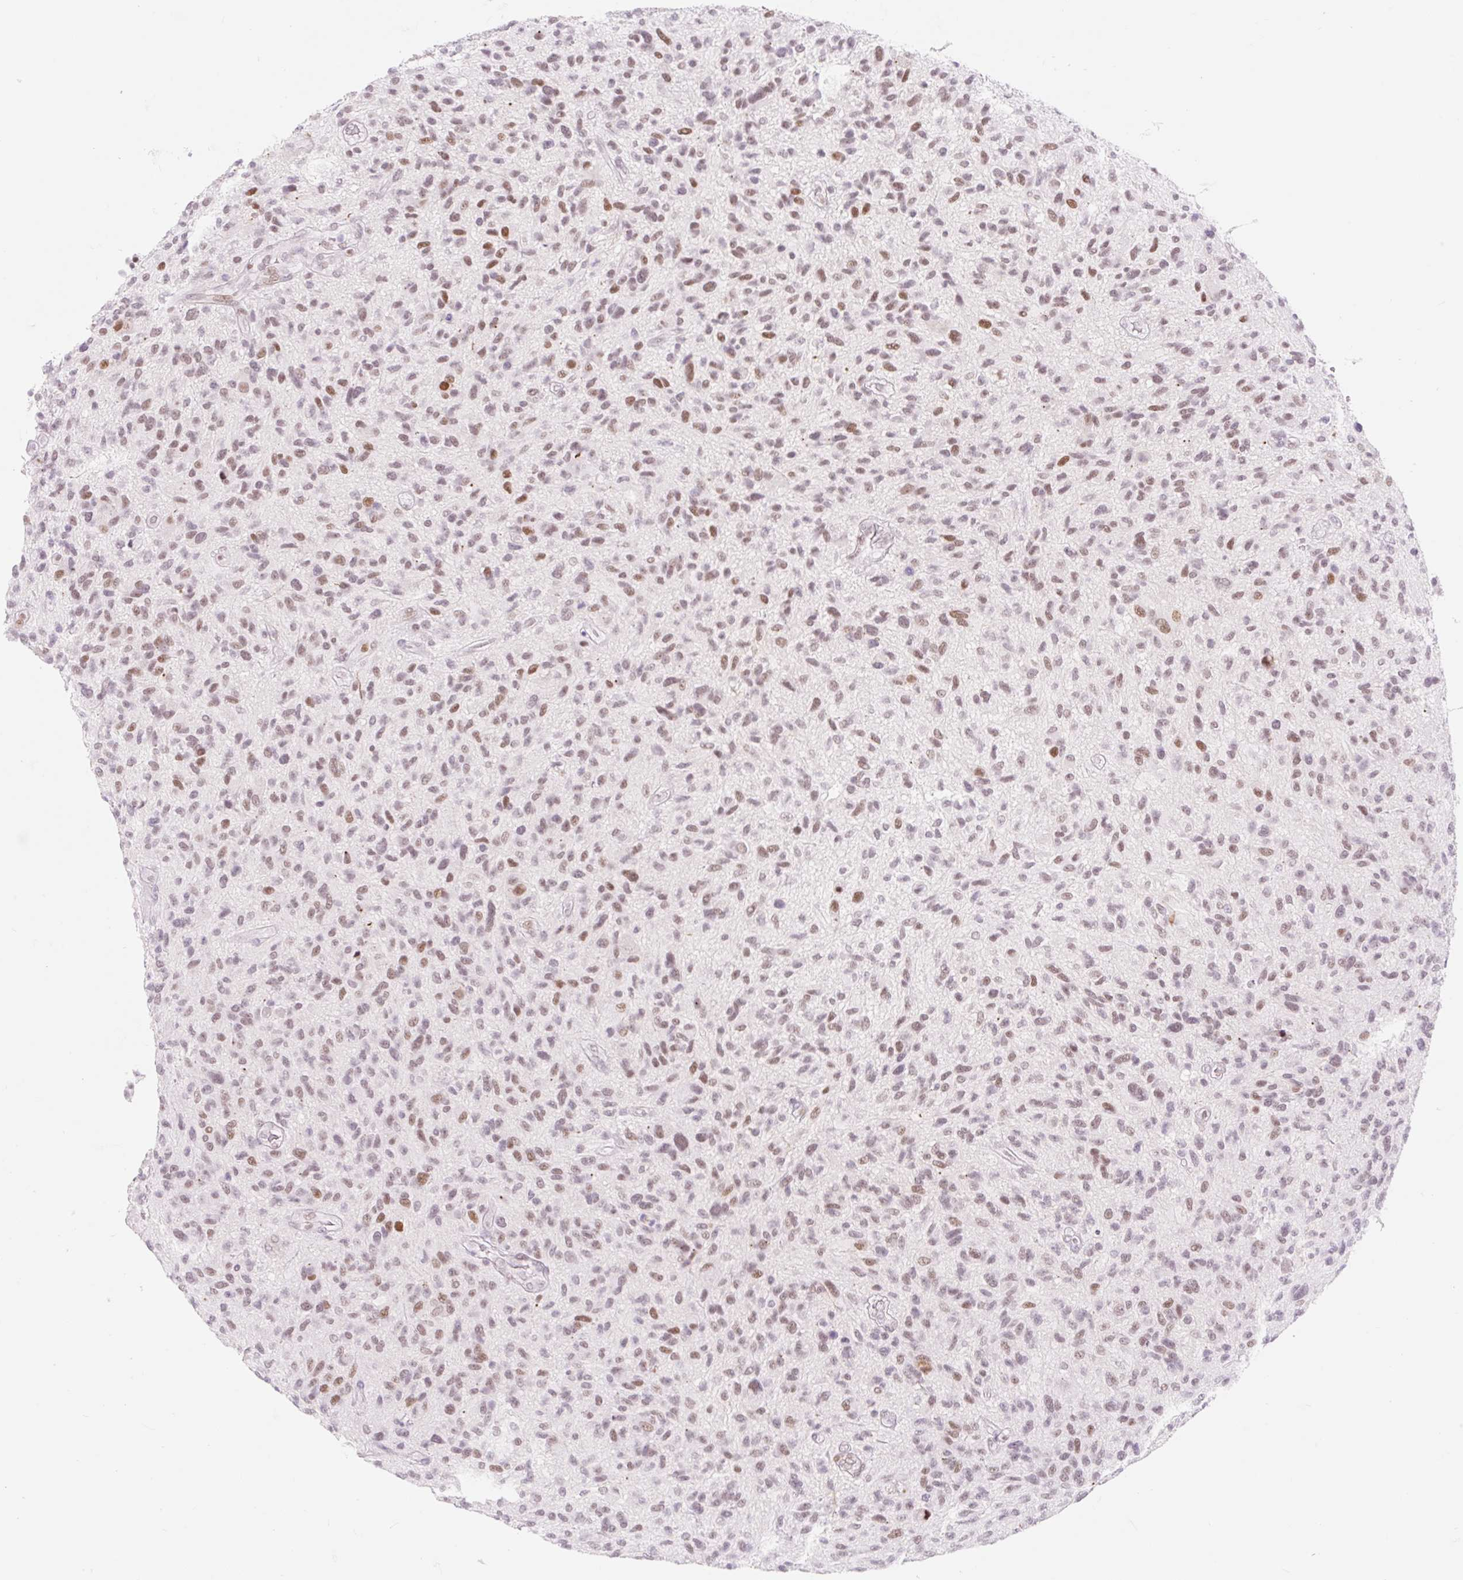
{"staining": {"intensity": "moderate", "quantity": ">75%", "location": "nuclear"}, "tissue": "glioma", "cell_type": "Tumor cells", "image_type": "cancer", "snomed": [{"axis": "morphology", "description": "Glioma, malignant, High grade"}, {"axis": "topography", "description": "Brain"}], "caption": "High-grade glioma (malignant) stained for a protein displays moderate nuclear positivity in tumor cells. (DAB IHC with brightfield microscopy, high magnification).", "gene": "H2BW1", "patient": {"sex": "male", "age": 47}}